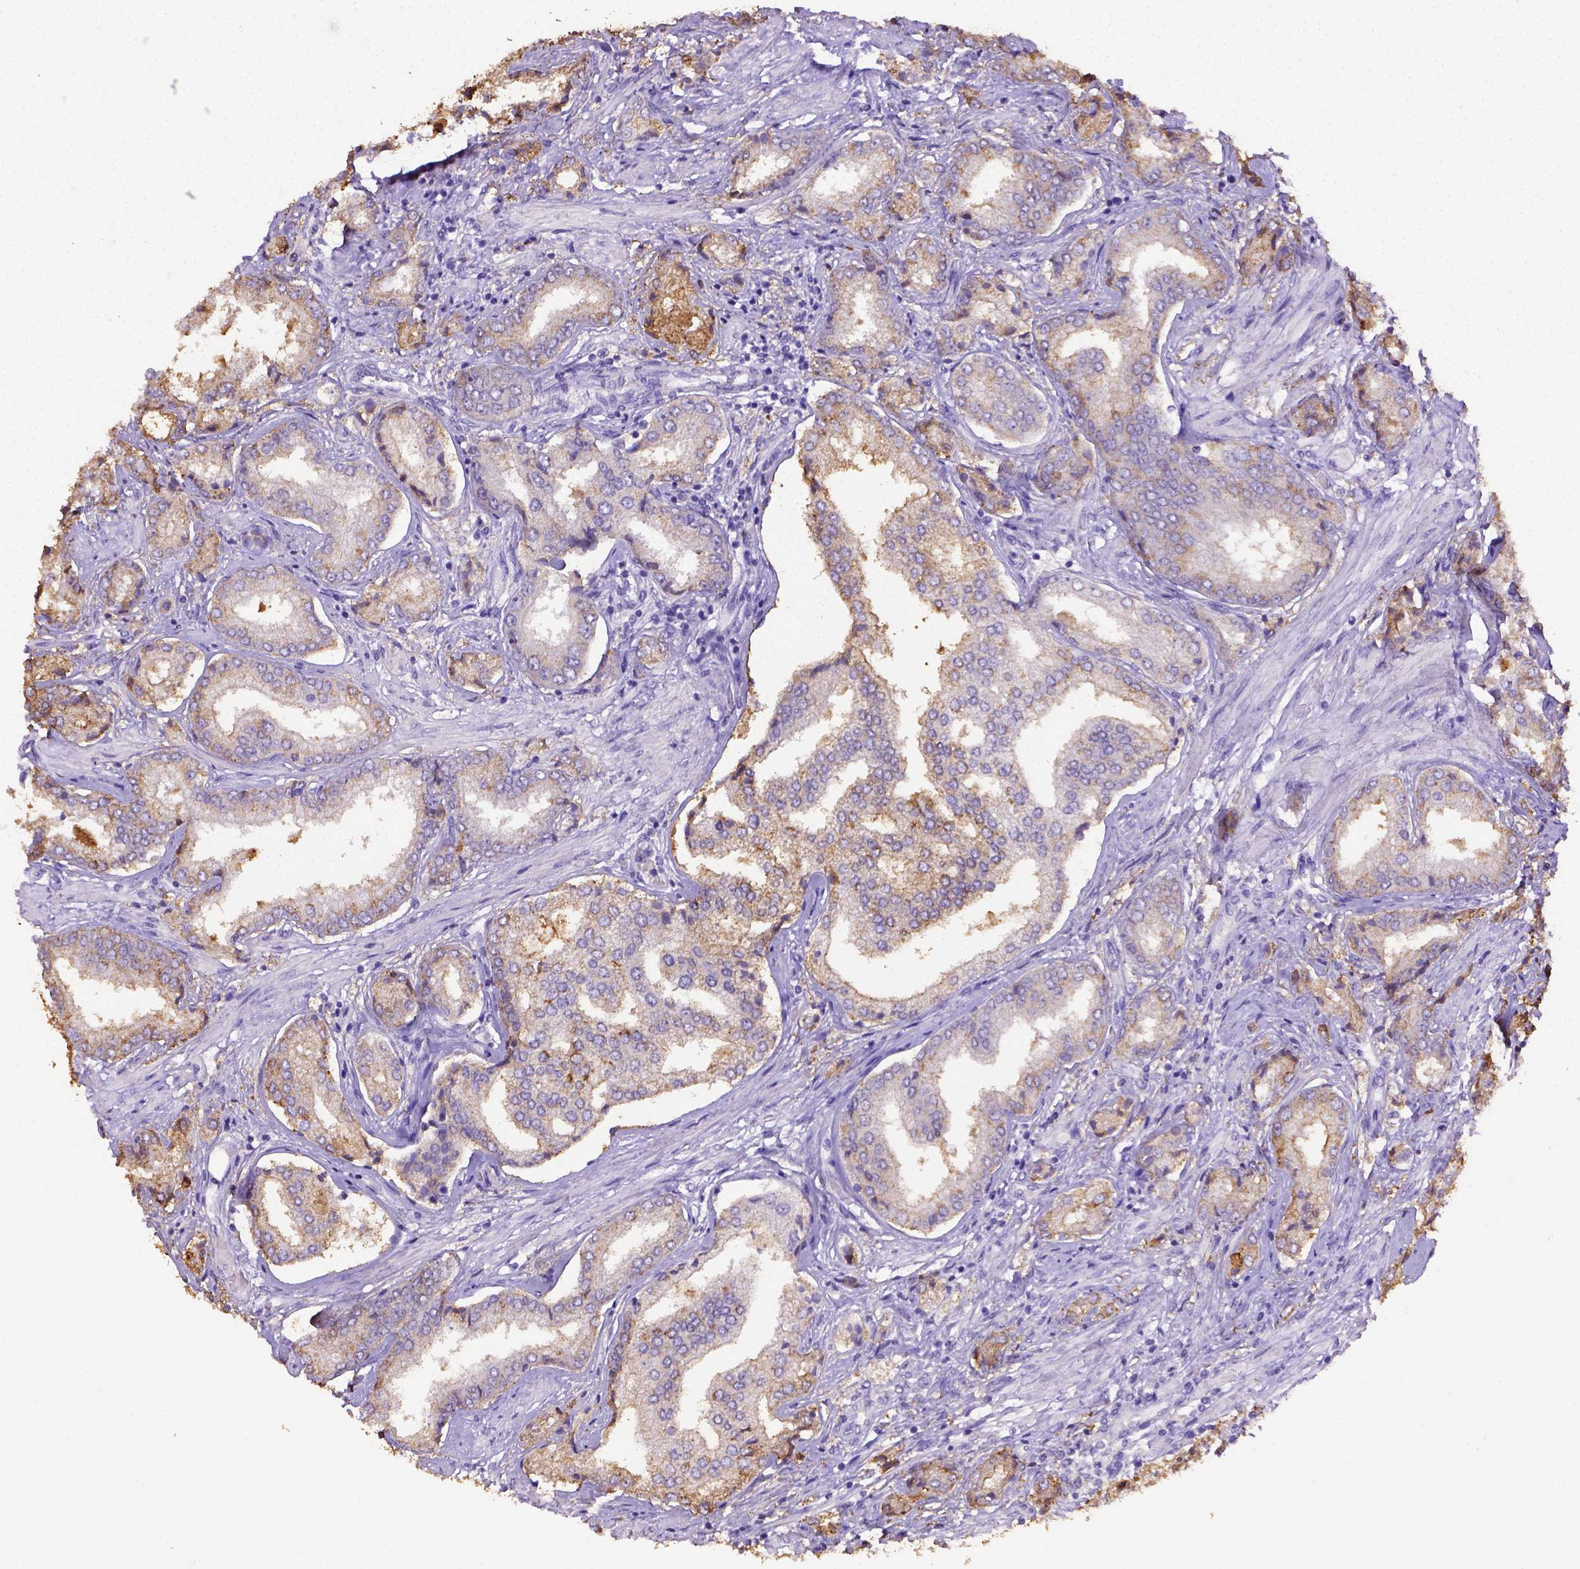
{"staining": {"intensity": "moderate", "quantity": "25%-75%", "location": "cytoplasmic/membranous"}, "tissue": "prostate cancer", "cell_type": "Tumor cells", "image_type": "cancer", "snomed": [{"axis": "morphology", "description": "Adenocarcinoma, NOS"}, {"axis": "topography", "description": "Prostate"}], "caption": "Prostate cancer (adenocarcinoma) stained for a protein shows moderate cytoplasmic/membranous positivity in tumor cells.", "gene": "B3GAT1", "patient": {"sex": "male", "age": 63}}